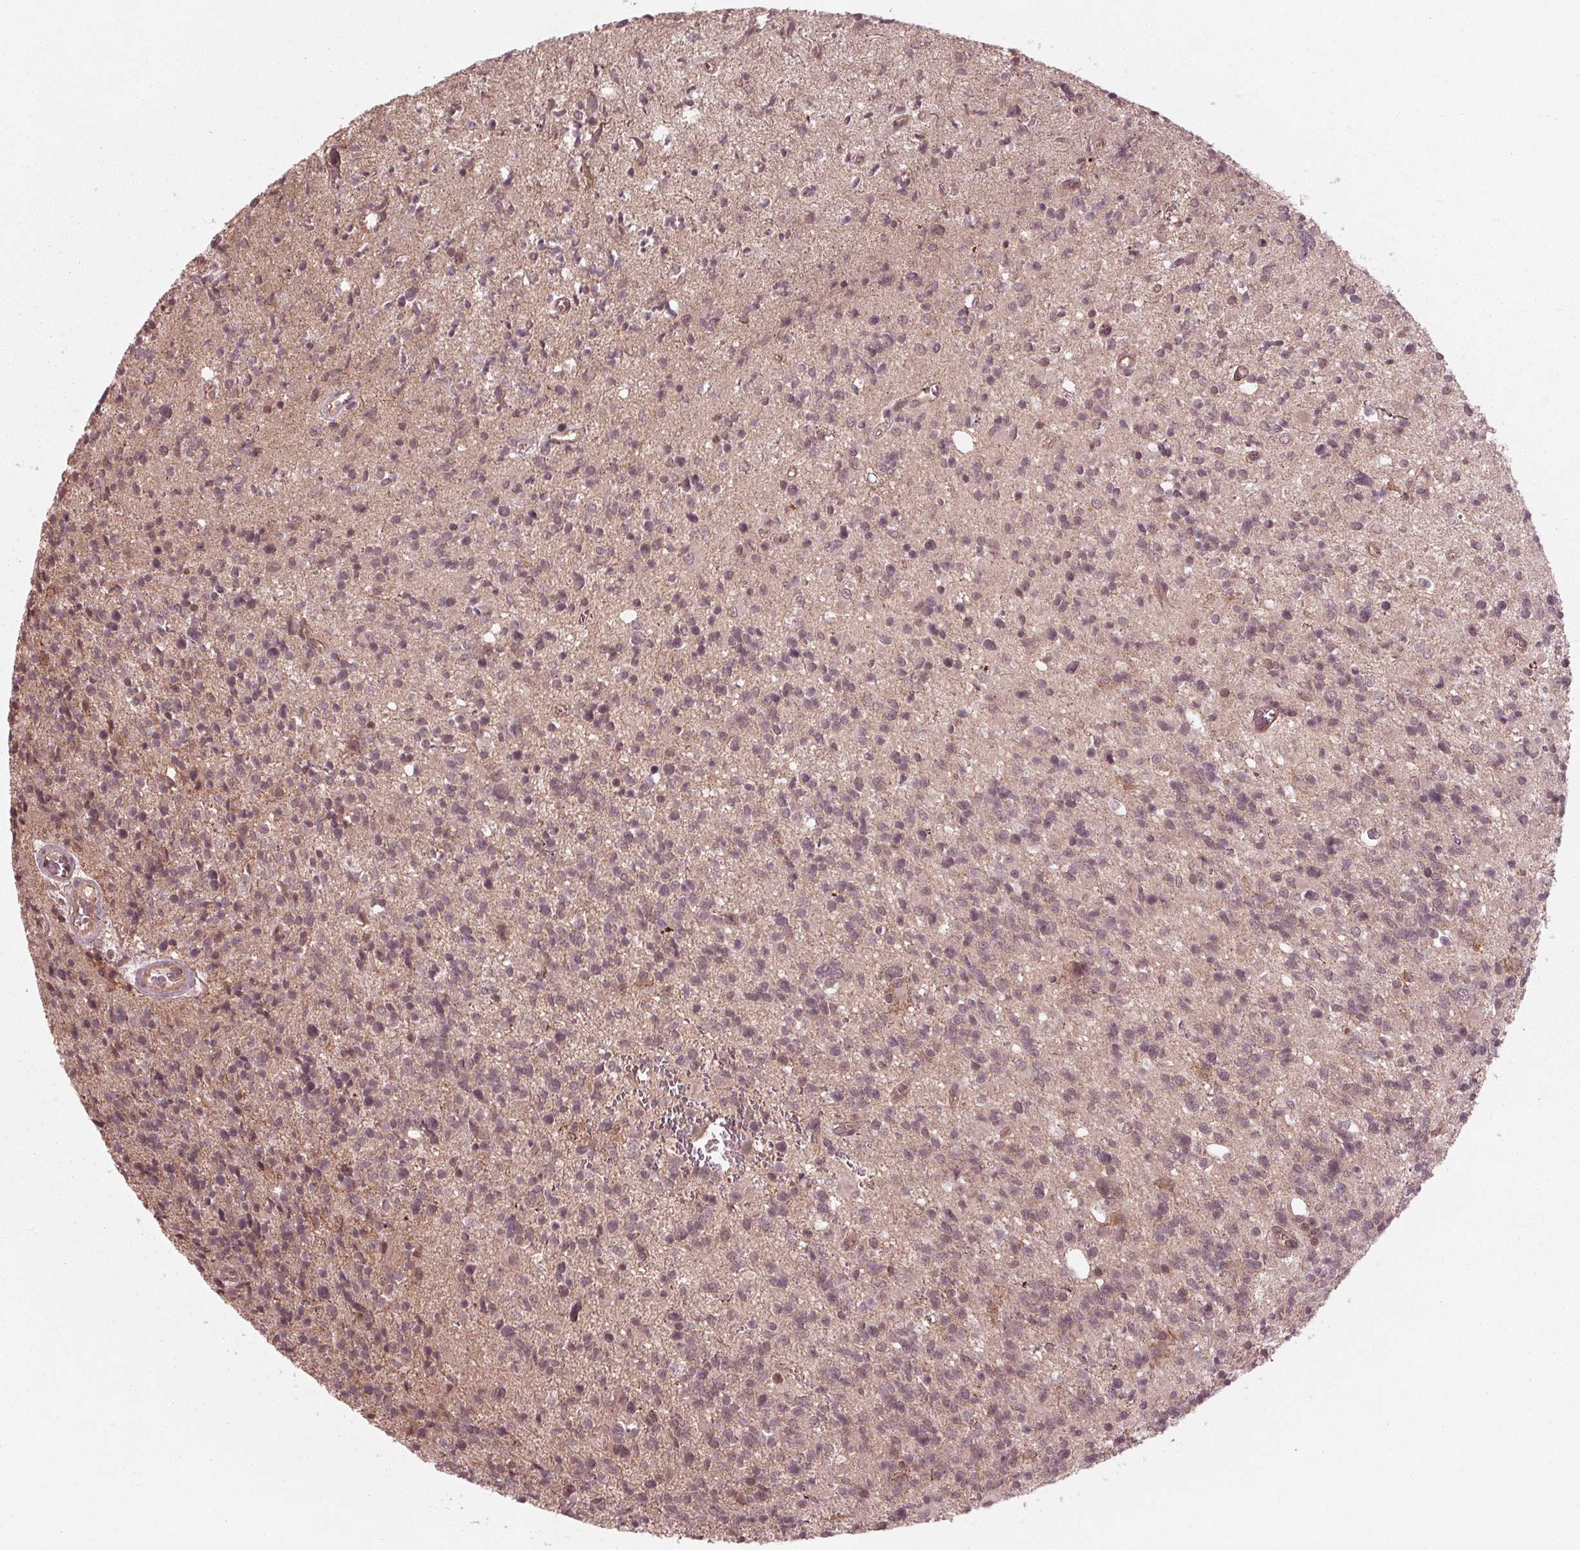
{"staining": {"intensity": "weak", "quantity": "<25%", "location": "nuclear"}, "tissue": "glioma", "cell_type": "Tumor cells", "image_type": "cancer", "snomed": [{"axis": "morphology", "description": "Glioma, malignant, High grade"}, {"axis": "topography", "description": "Brain"}], "caption": "Tumor cells are negative for protein expression in human malignant high-grade glioma.", "gene": "BTBD1", "patient": {"sex": "male", "age": 29}}